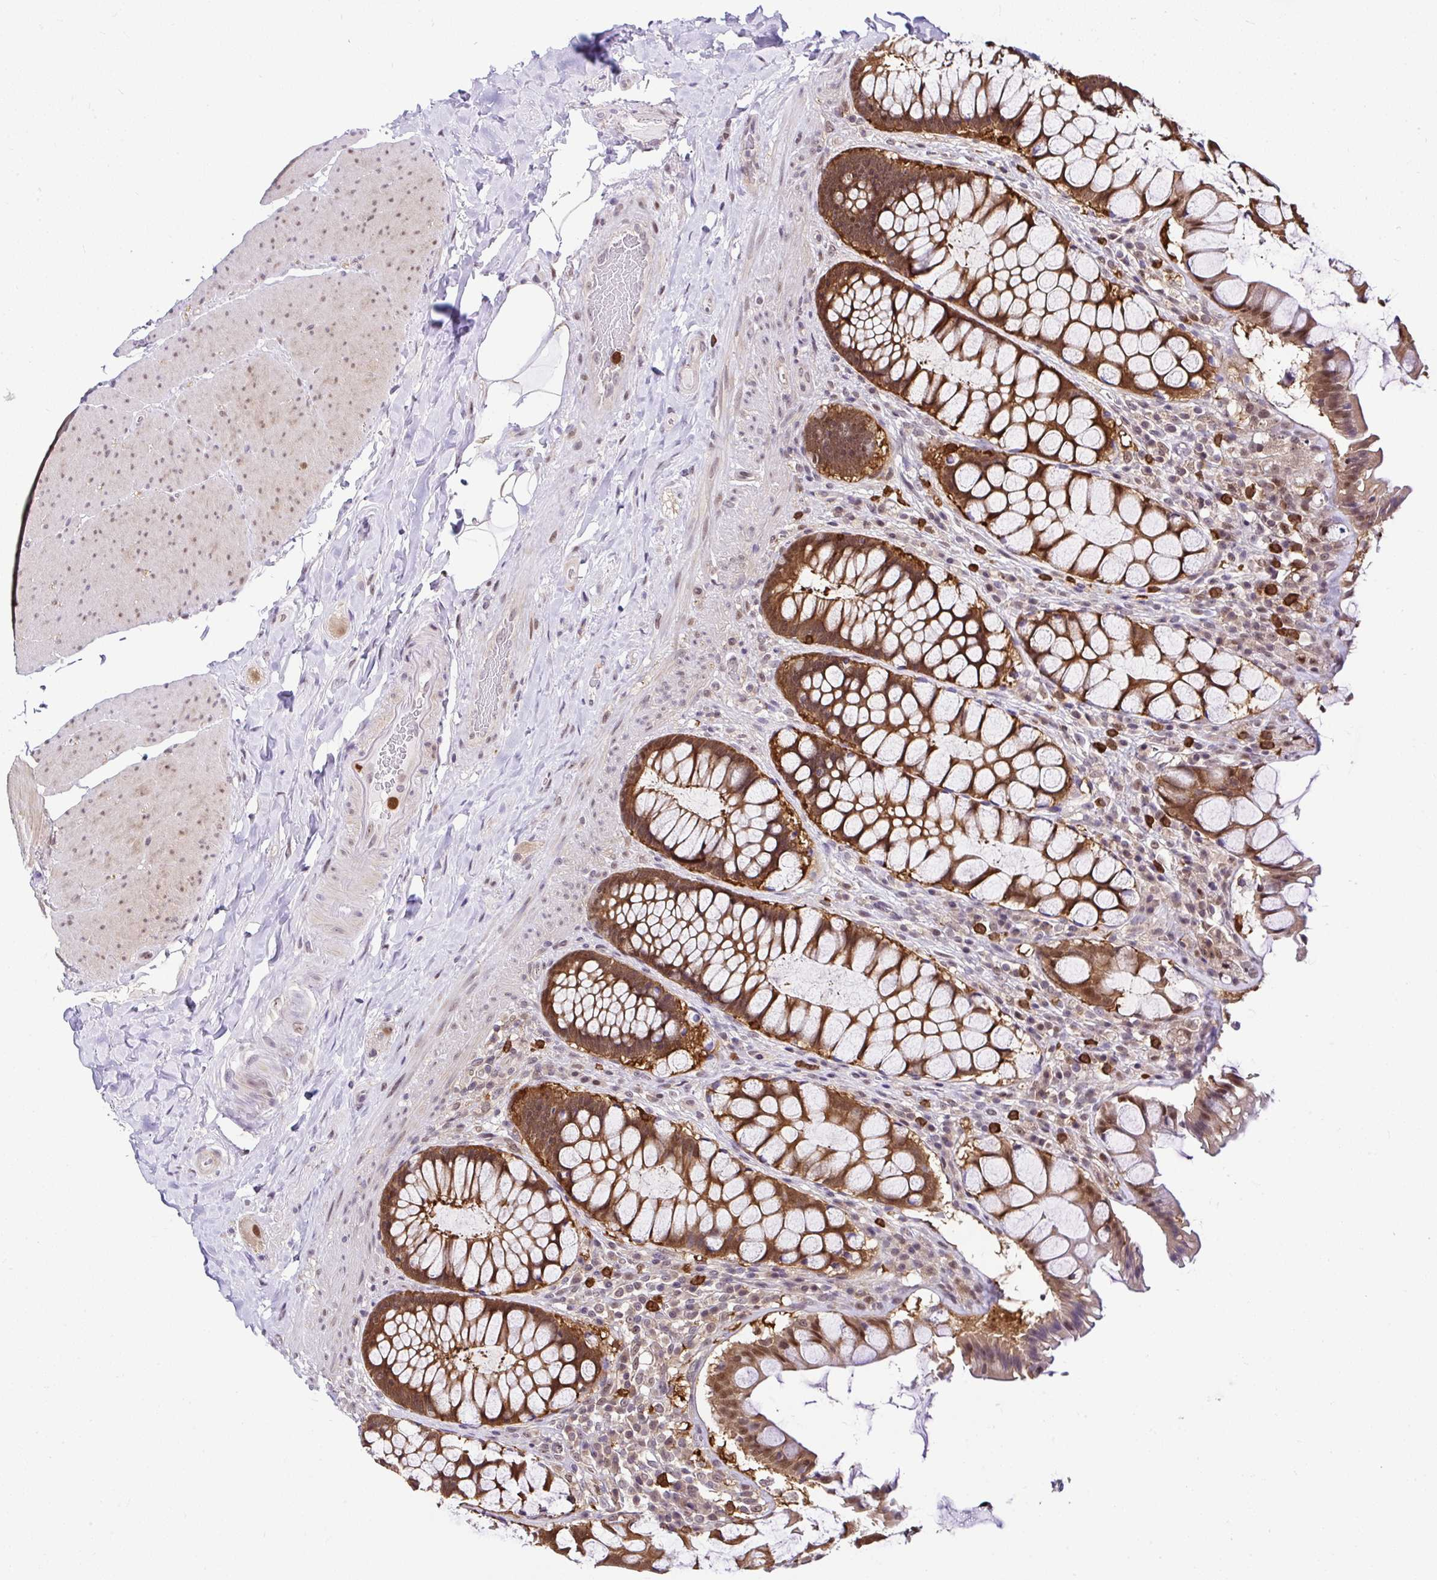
{"staining": {"intensity": "strong", "quantity": ">75%", "location": "cytoplasmic/membranous,nuclear"}, "tissue": "rectum", "cell_type": "Glandular cells", "image_type": "normal", "snomed": [{"axis": "morphology", "description": "Normal tissue, NOS"}, {"axis": "topography", "description": "Rectum"}], "caption": "Strong cytoplasmic/membranous,nuclear staining for a protein is present in approximately >75% of glandular cells of unremarkable rectum using IHC.", "gene": "PIN4", "patient": {"sex": "female", "age": 58}}